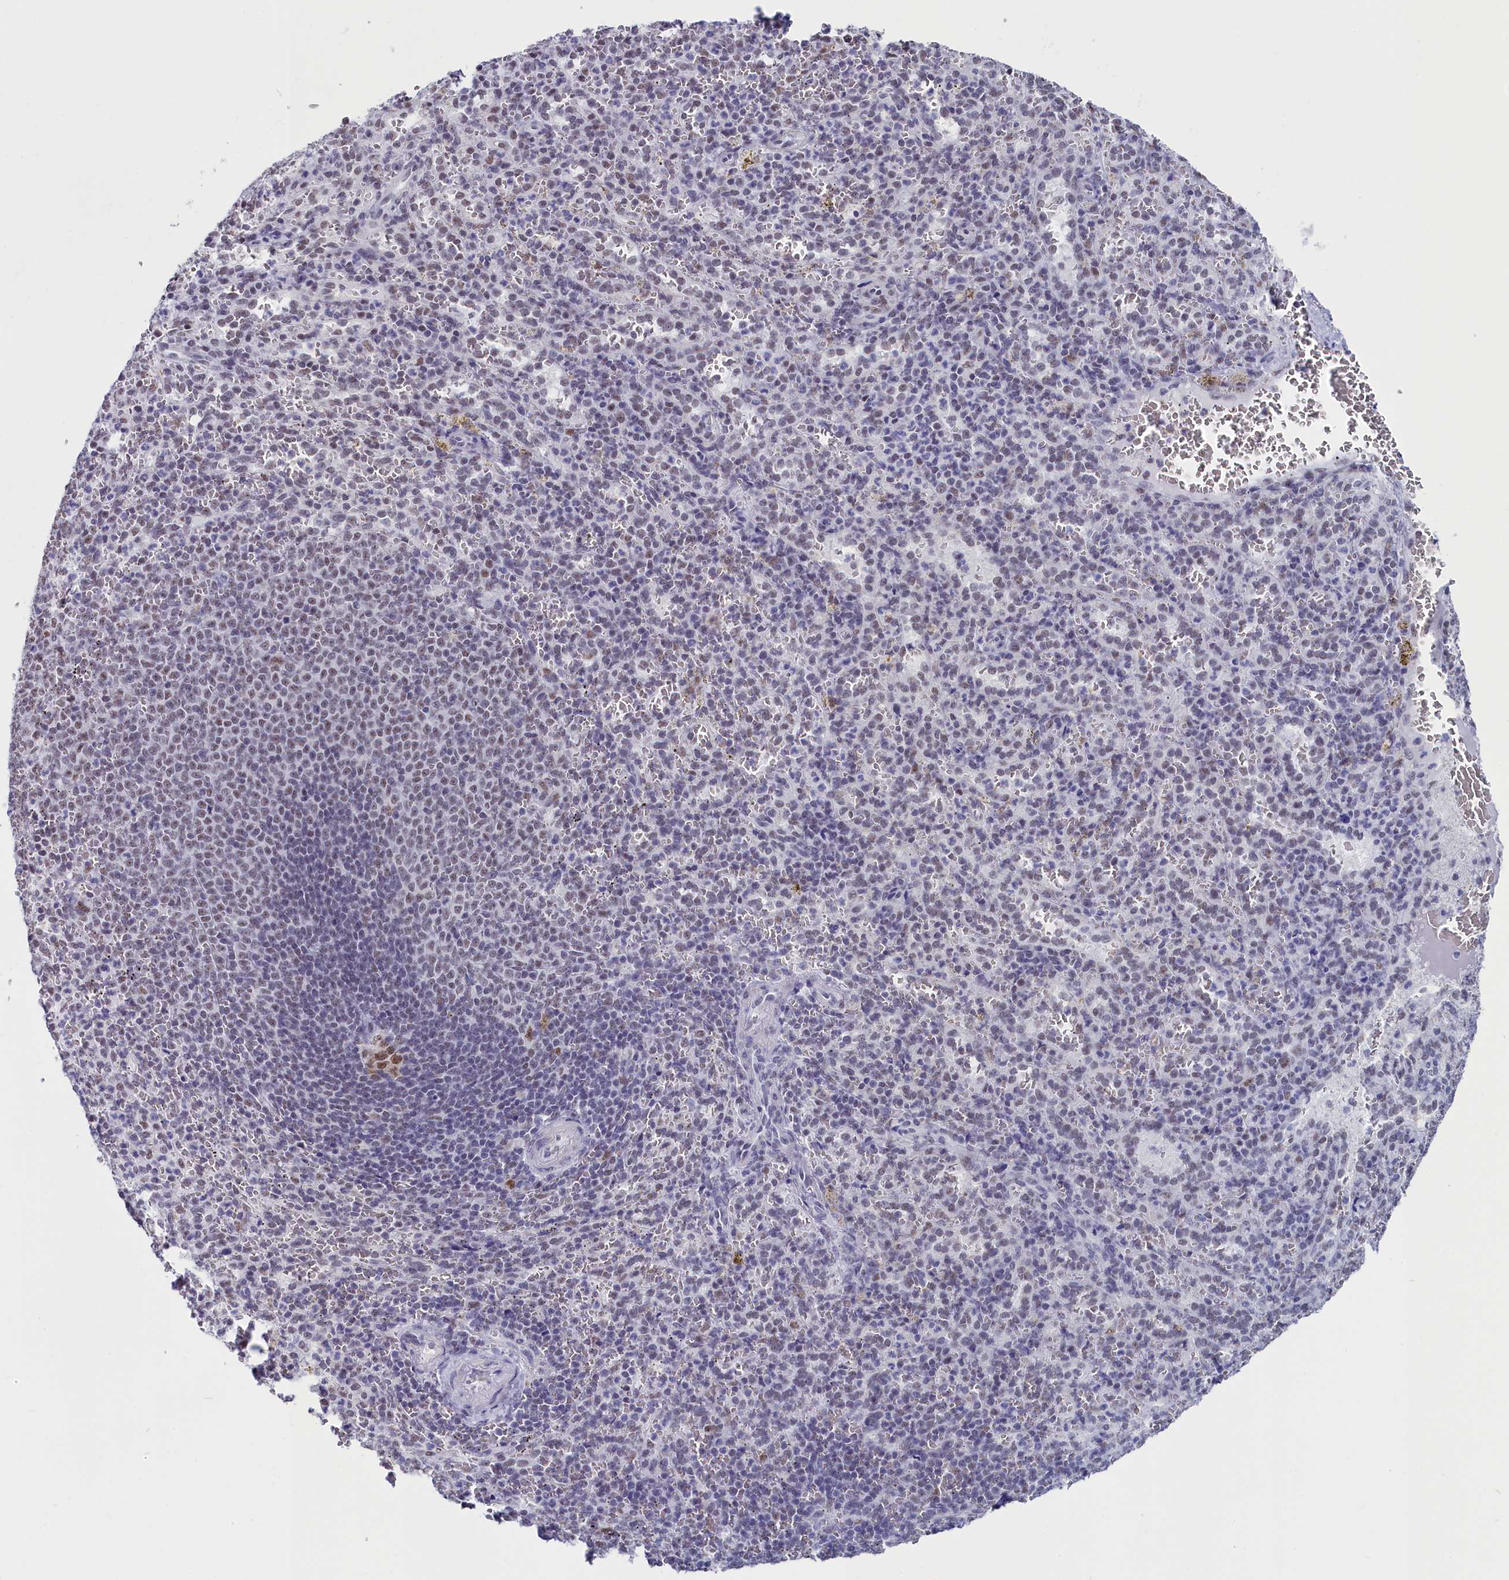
{"staining": {"intensity": "weak", "quantity": "25%-75%", "location": "nuclear"}, "tissue": "spleen", "cell_type": "Cells in red pulp", "image_type": "normal", "snomed": [{"axis": "morphology", "description": "Normal tissue, NOS"}, {"axis": "topography", "description": "Spleen"}], "caption": "IHC micrograph of normal human spleen stained for a protein (brown), which demonstrates low levels of weak nuclear positivity in approximately 25%-75% of cells in red pulp.", "gene": "CD2BP2", "patient": {"sex": "female", "age": 21}}